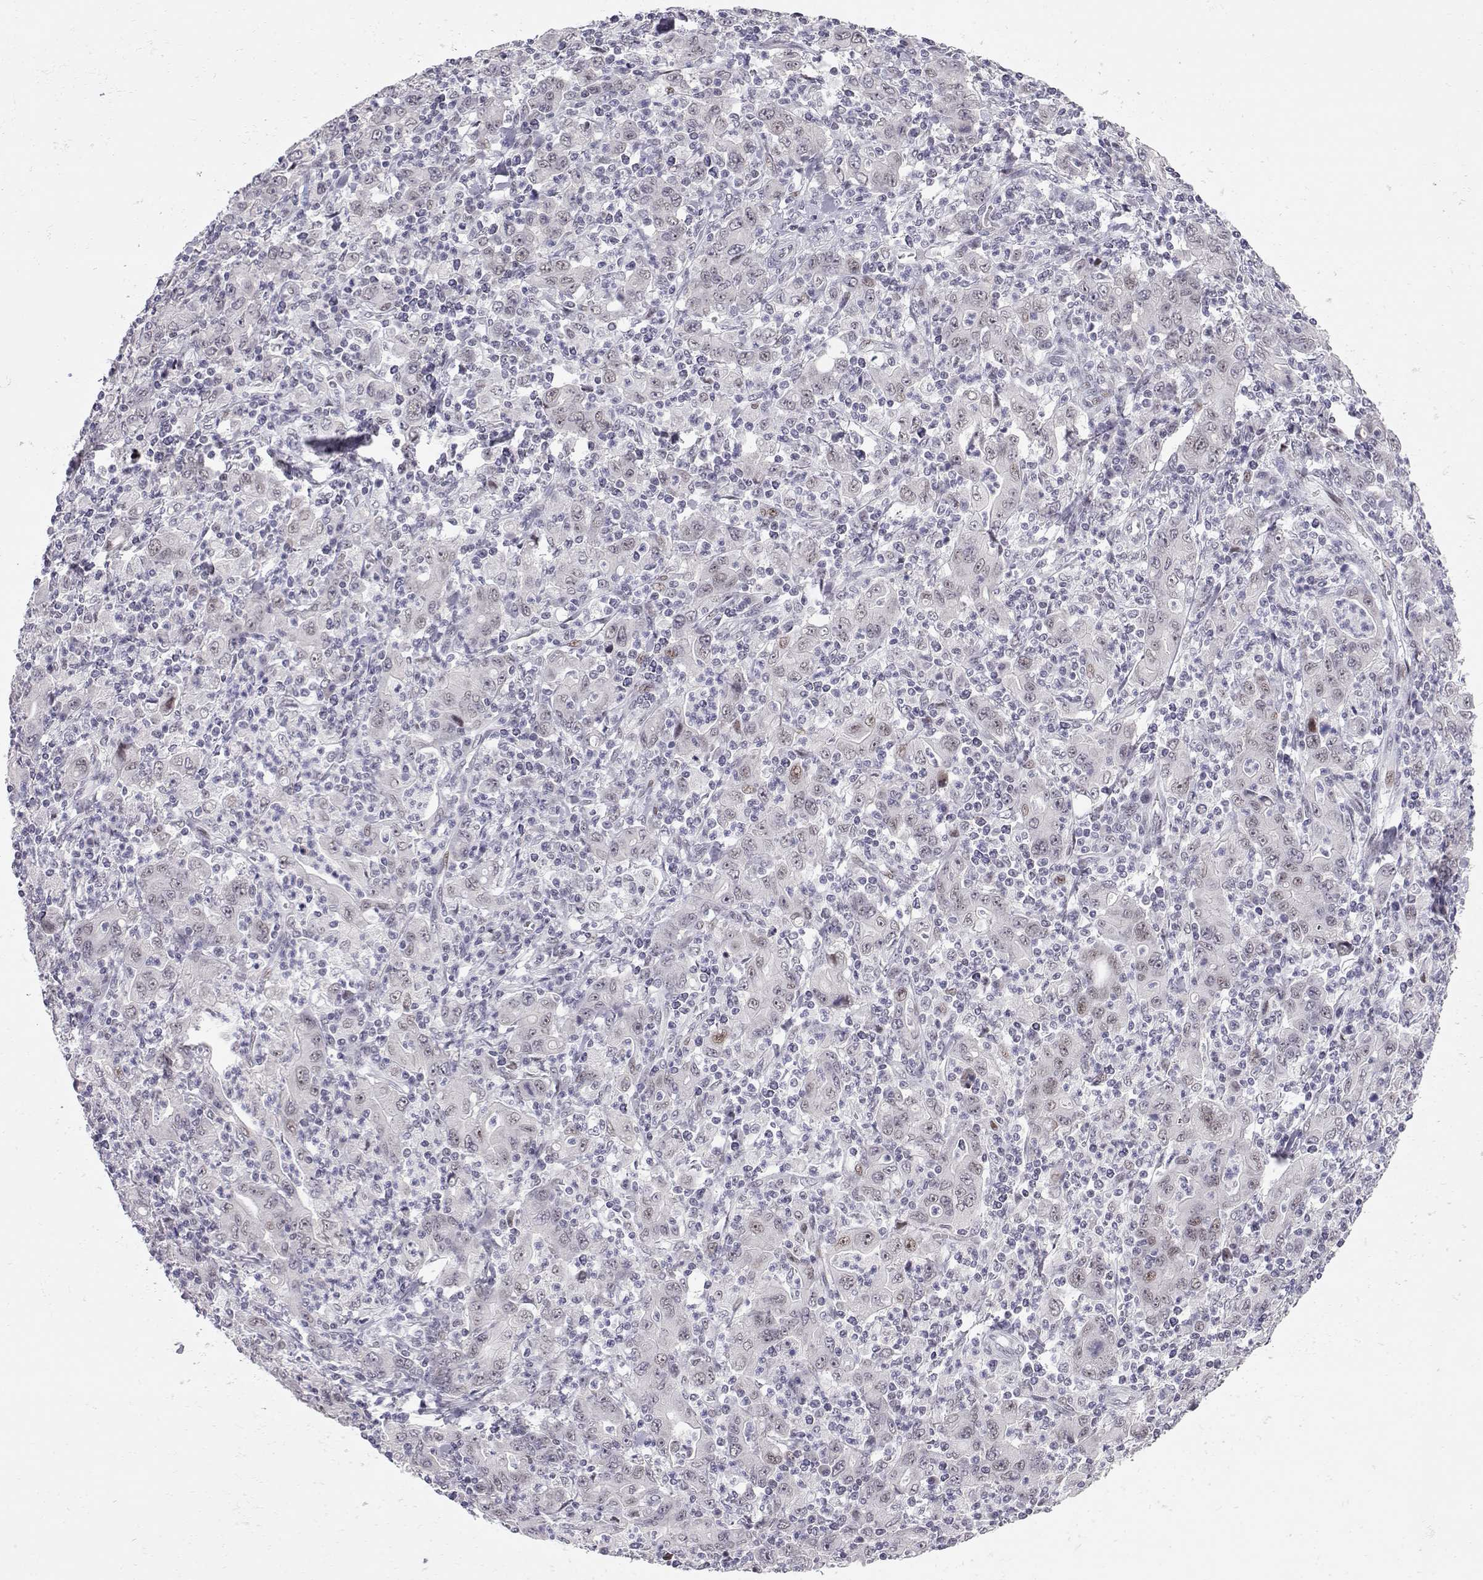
{"staining": {"intensity": "negative", "quantity": "none", "location": "none"}, "tissue": "stomach cancer", "cell_type": "Tumor cells", "image_type": "cancer", "snomed": [{"axis": "morphology", "description": "Adenocarcinoma, NOS"}, {"axis": "topography", "description": "Stomach, upper"}], "caption": "Immunohistochemistry (IHC) photomicrograph of neoplastic tissue: human adenocarcinoma (stomach) stained with DAB shows no significant protein positivity in tumor cells.", "gene": "SIX6", "patient": {"sex": "male", "age": 69}}